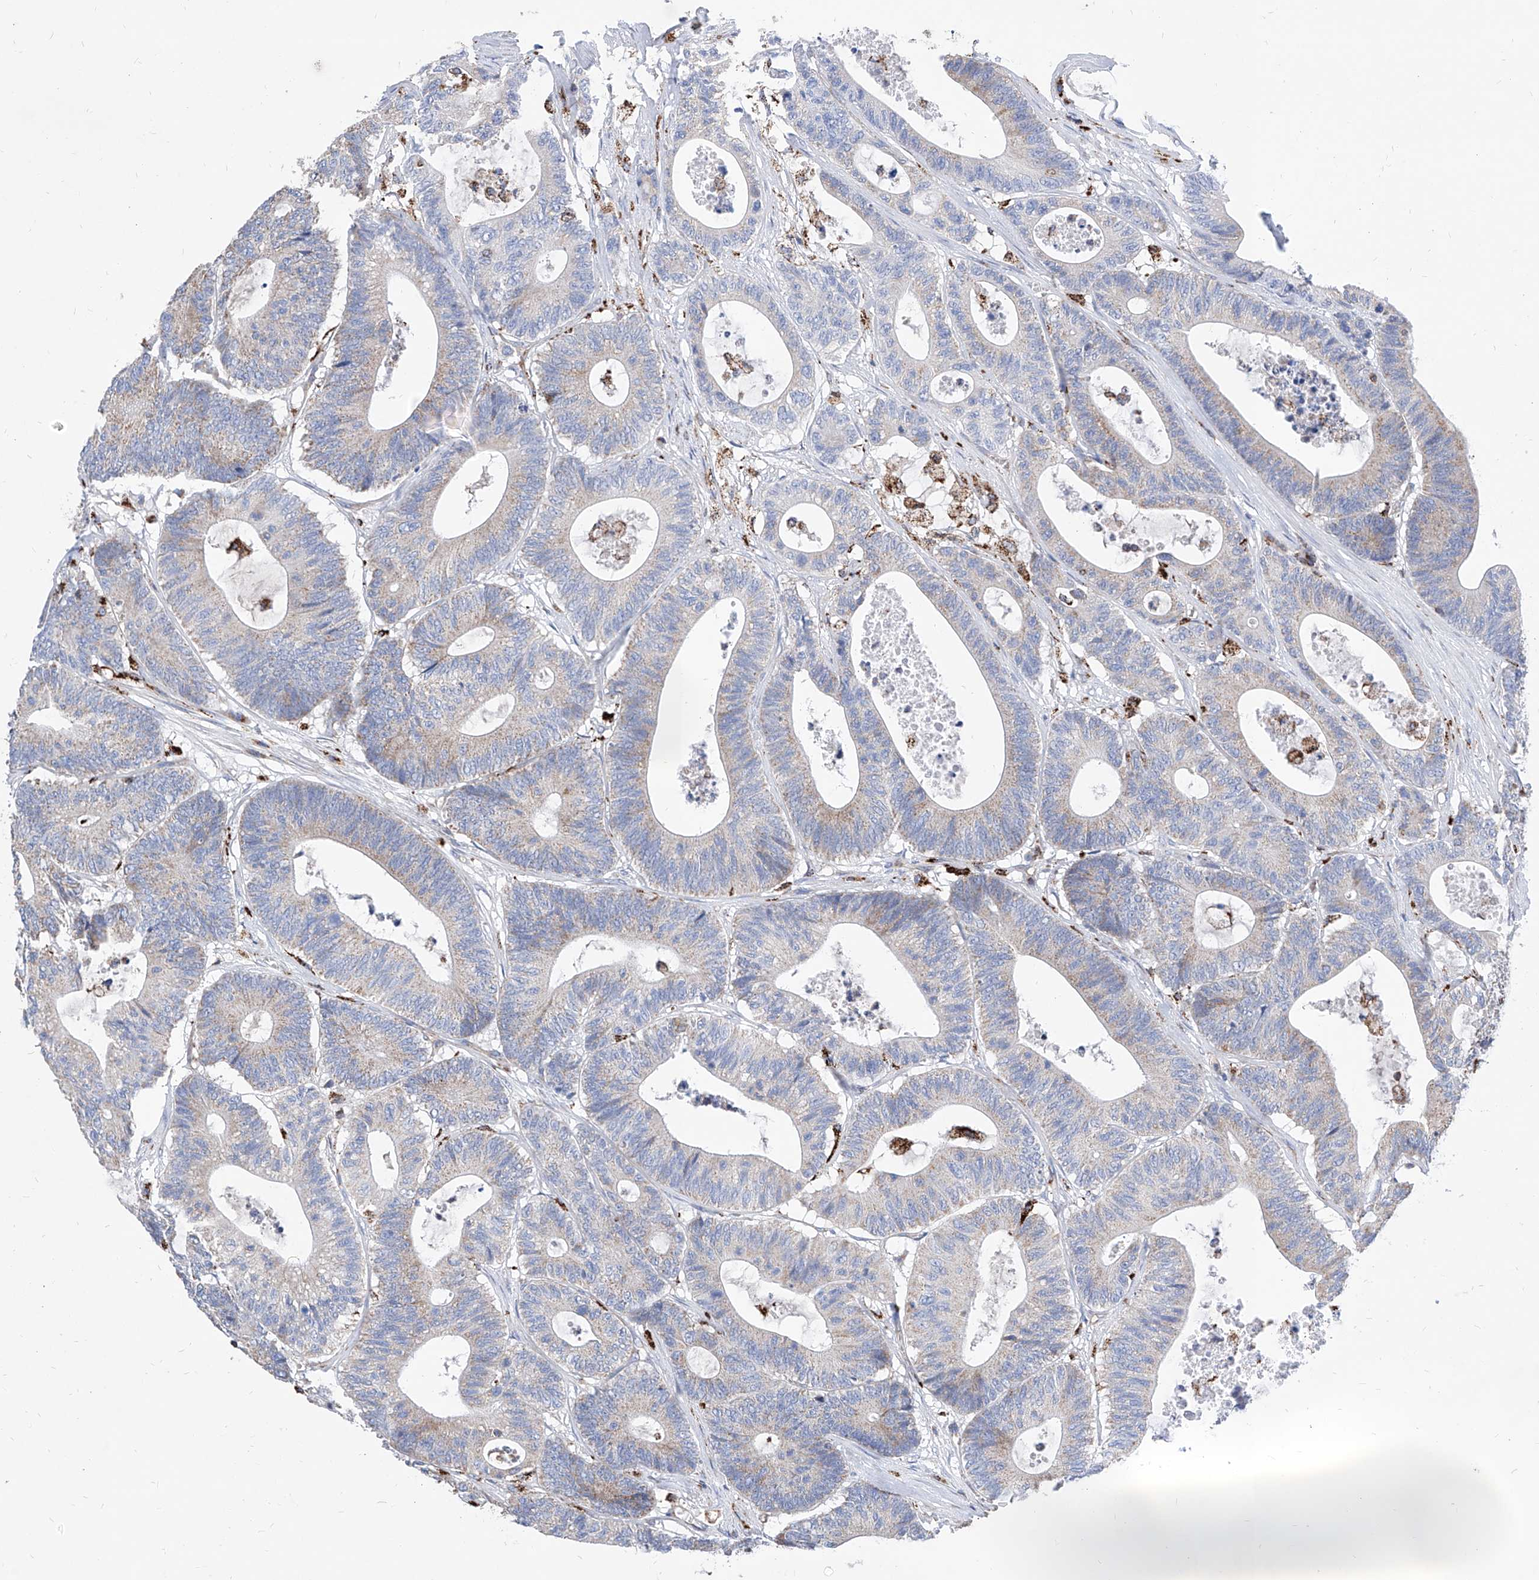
{"staining": {"intensity": "weak", "quantity": "<25%", "location": "cytoplasmic/membranous"}, "tissue": "colorectal cancer", "cell_type": "Tumor cells", "image_type": "cancer", "snomed": [{"axis": "morphology", "description": "Adenocarcinoma, NOS"}, {"axis": "topography", "description": "Colon"}], "caption": "High power microscopy micrograph of an immunohistochemistry (IHC) photomicrograph of colorectal adenocarcinoma, revealing no significant staining in tumor cells. (Immunohistochemistry (ihc), brightfield microscopy, high magnification).", "gene": "CPNE5", "patient": {"sex": "female", "age": 84}}